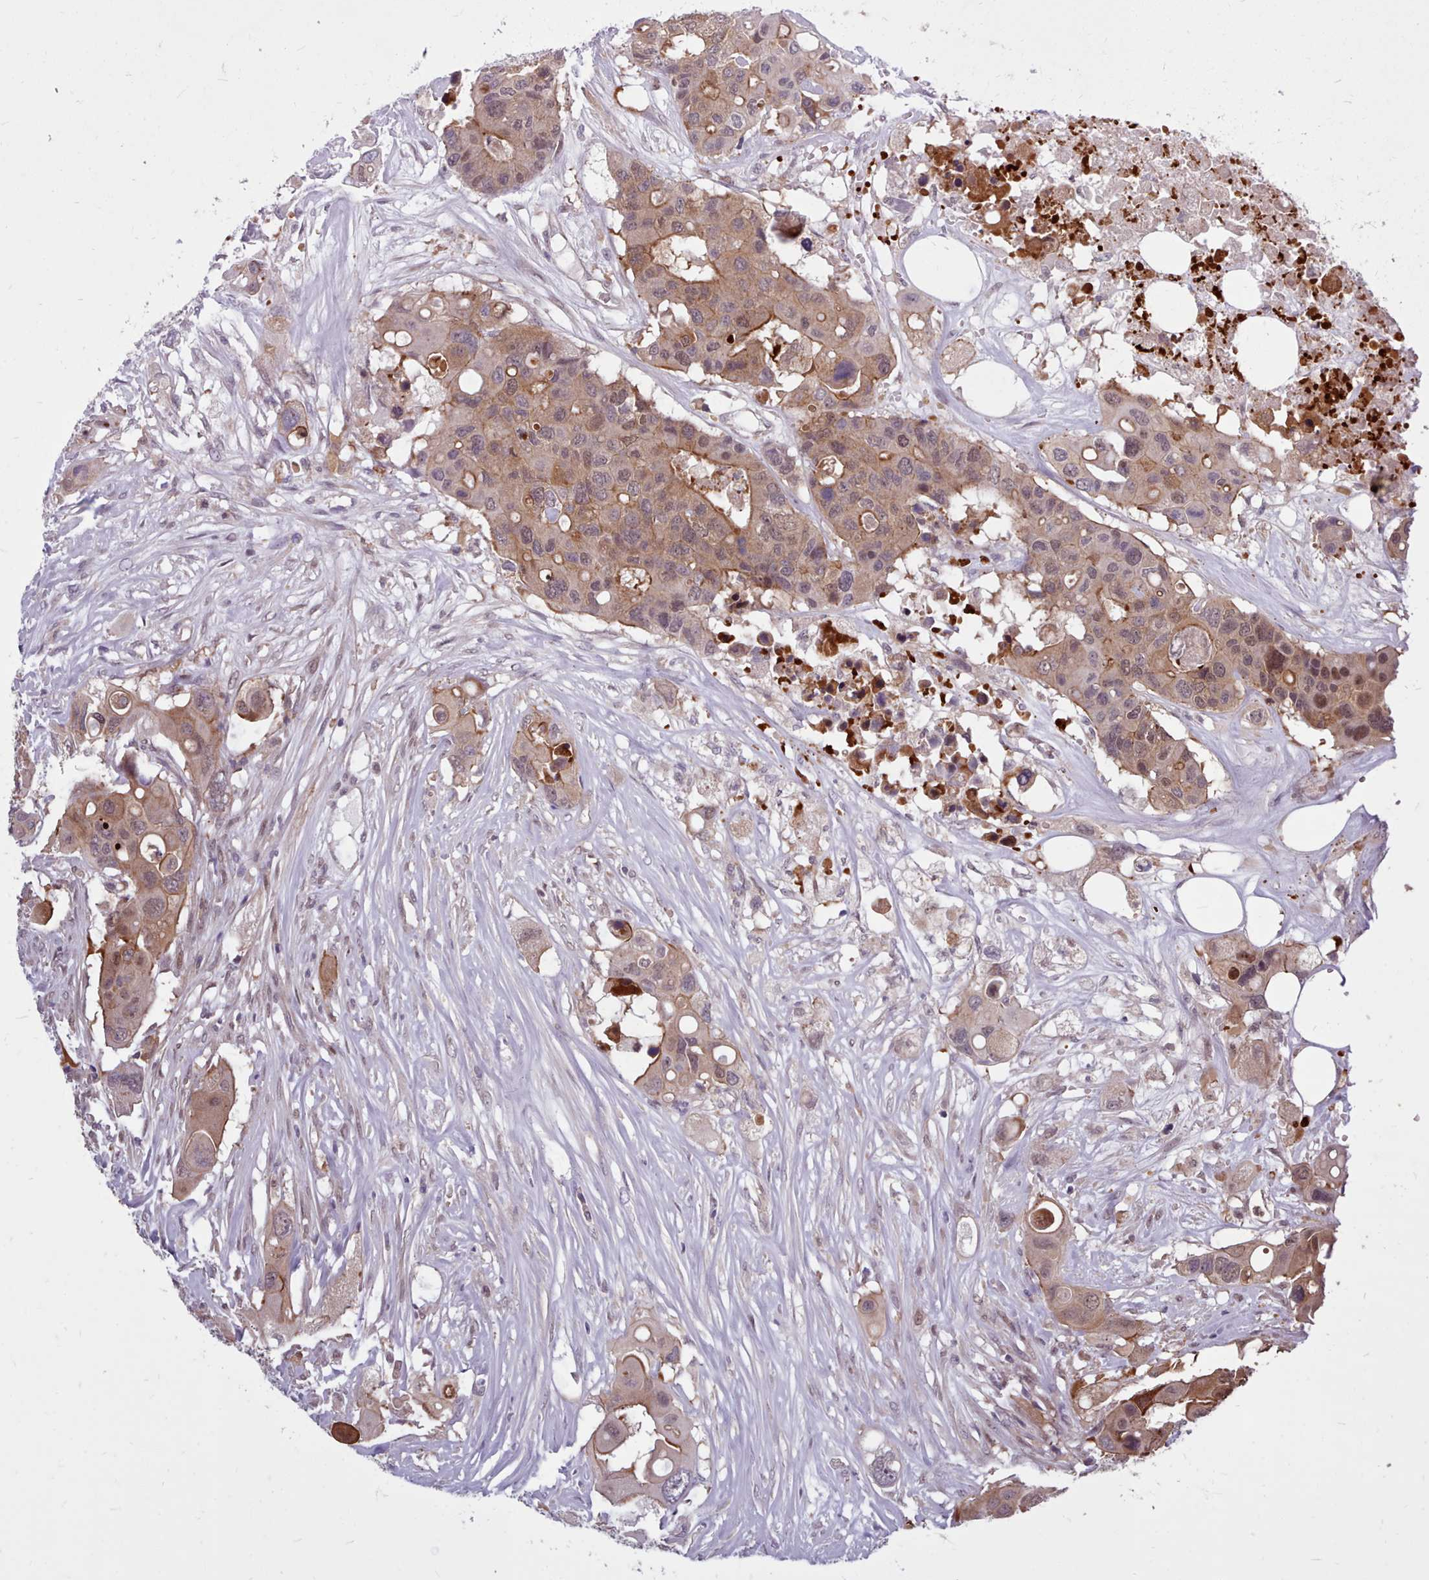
{"staining": {"intensity": "moderate", "quantity": "25%-75%", "location": "cytoplasmic/membranous"}, "tissue": "colorectal cancer", "cell_type": "Tumor cells", "image_type": "cancer", "snomed": [{"axis": "morphology", "description": "Adenocarcinoma, NOS"}, {"axis": "topography", "description": "Colon"}], "caption": "Protein expression analysis of human colorectal cancer reveals moderate cytoplasmic/membranous expression in about 25%-75% of tumor cells.", "gene": "AHCY", "patient": {"sex": "male", "age": 77}}